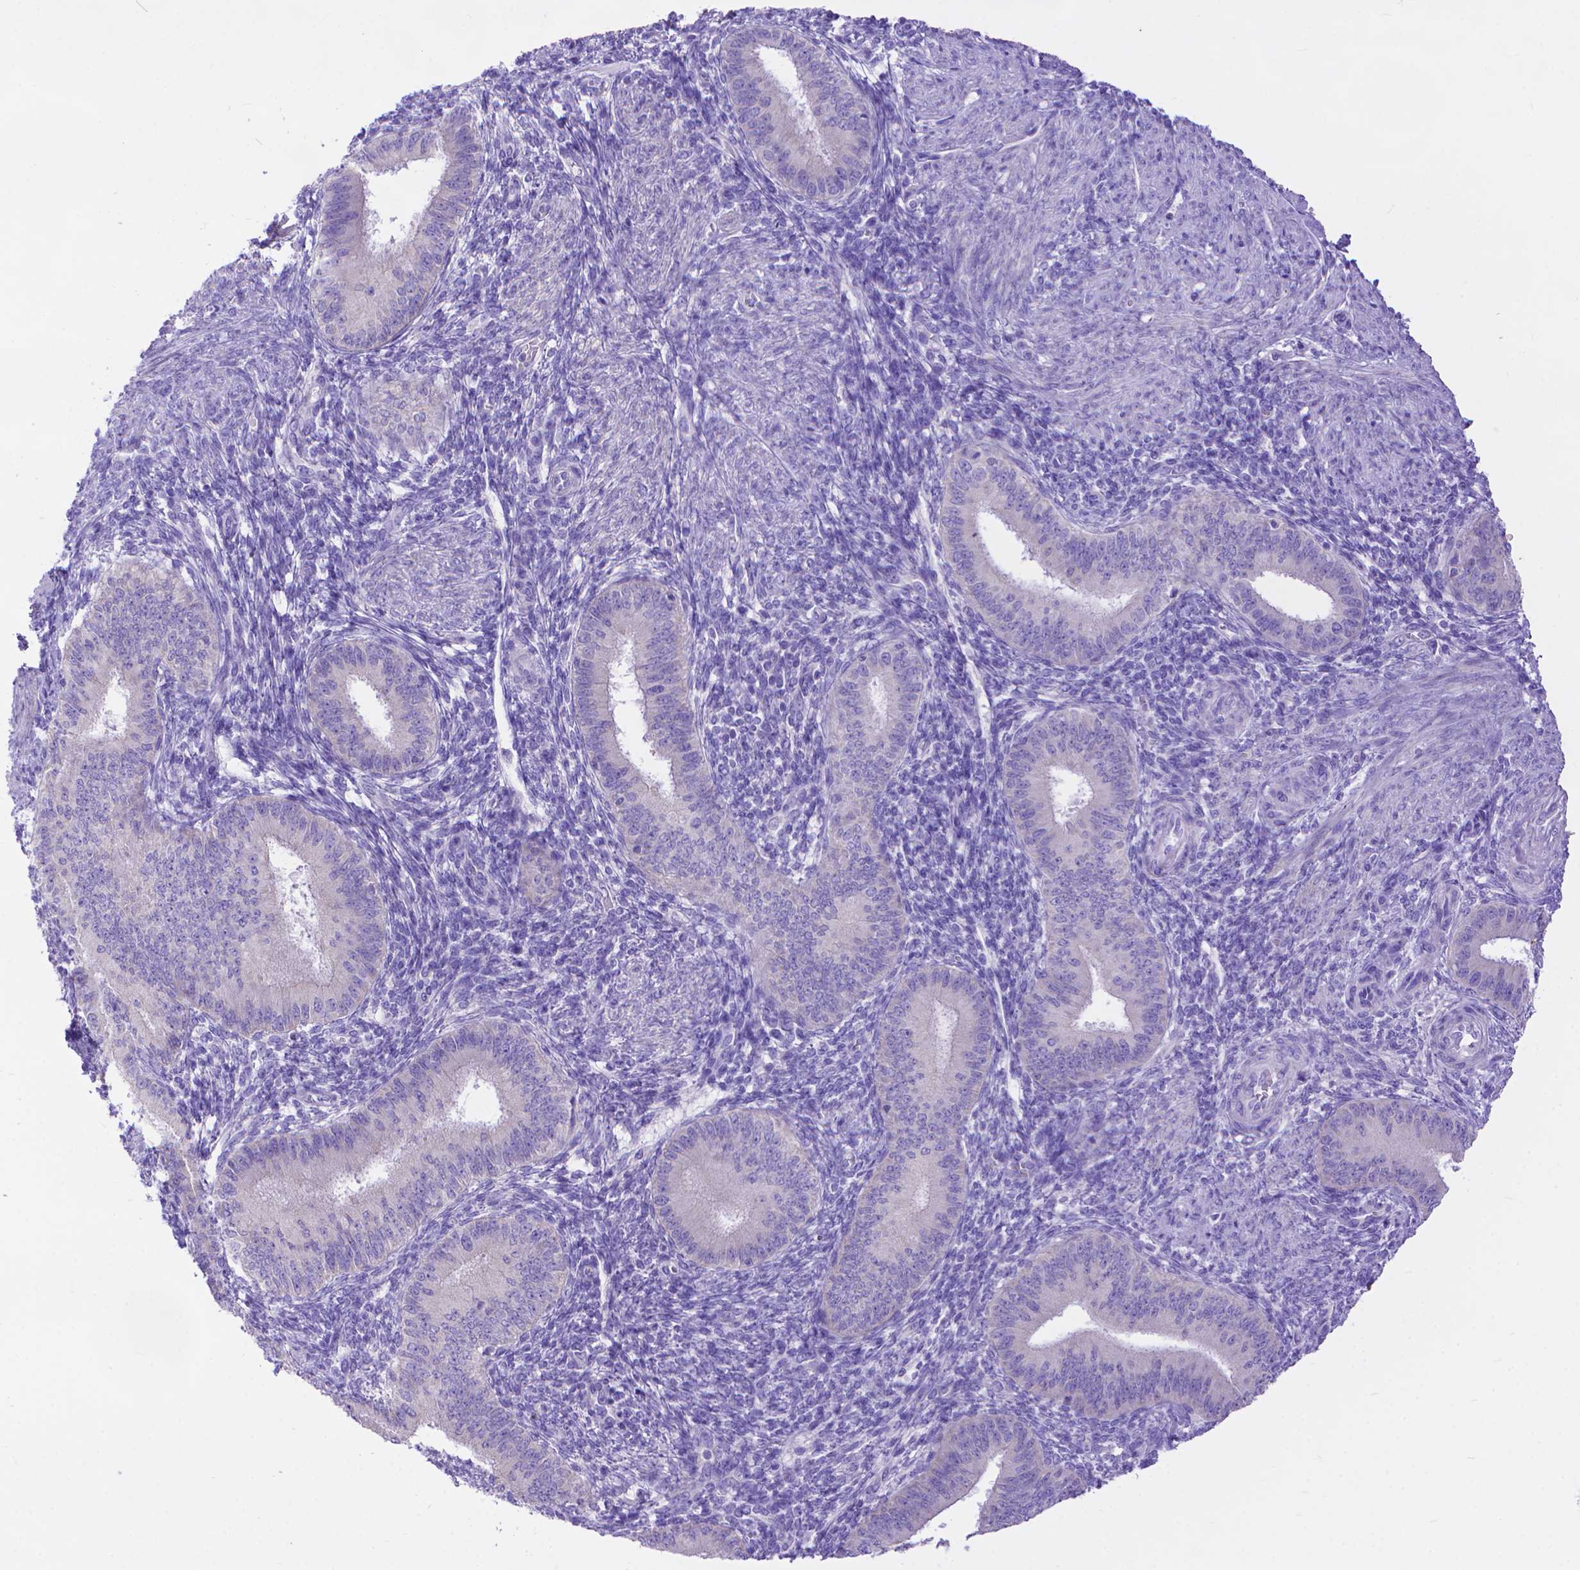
{"staining": {"intensity": "negative", "quantity": "none", "location": "none"}, "tissue": "endometrium", "cell_type": "Cells in endometrial stroma", "image_type": "normal", "snomed": [{"axis": "morphology", "description": "Normal tissue, NOS"}, {"axis": "topography", "description": "Endometrium"}], "caption": "The image displays no staining of cells in endometrial stroma in benign endometrium.", "gene": "DHRS2", "patient": {"sex": "female", "age": 39}}